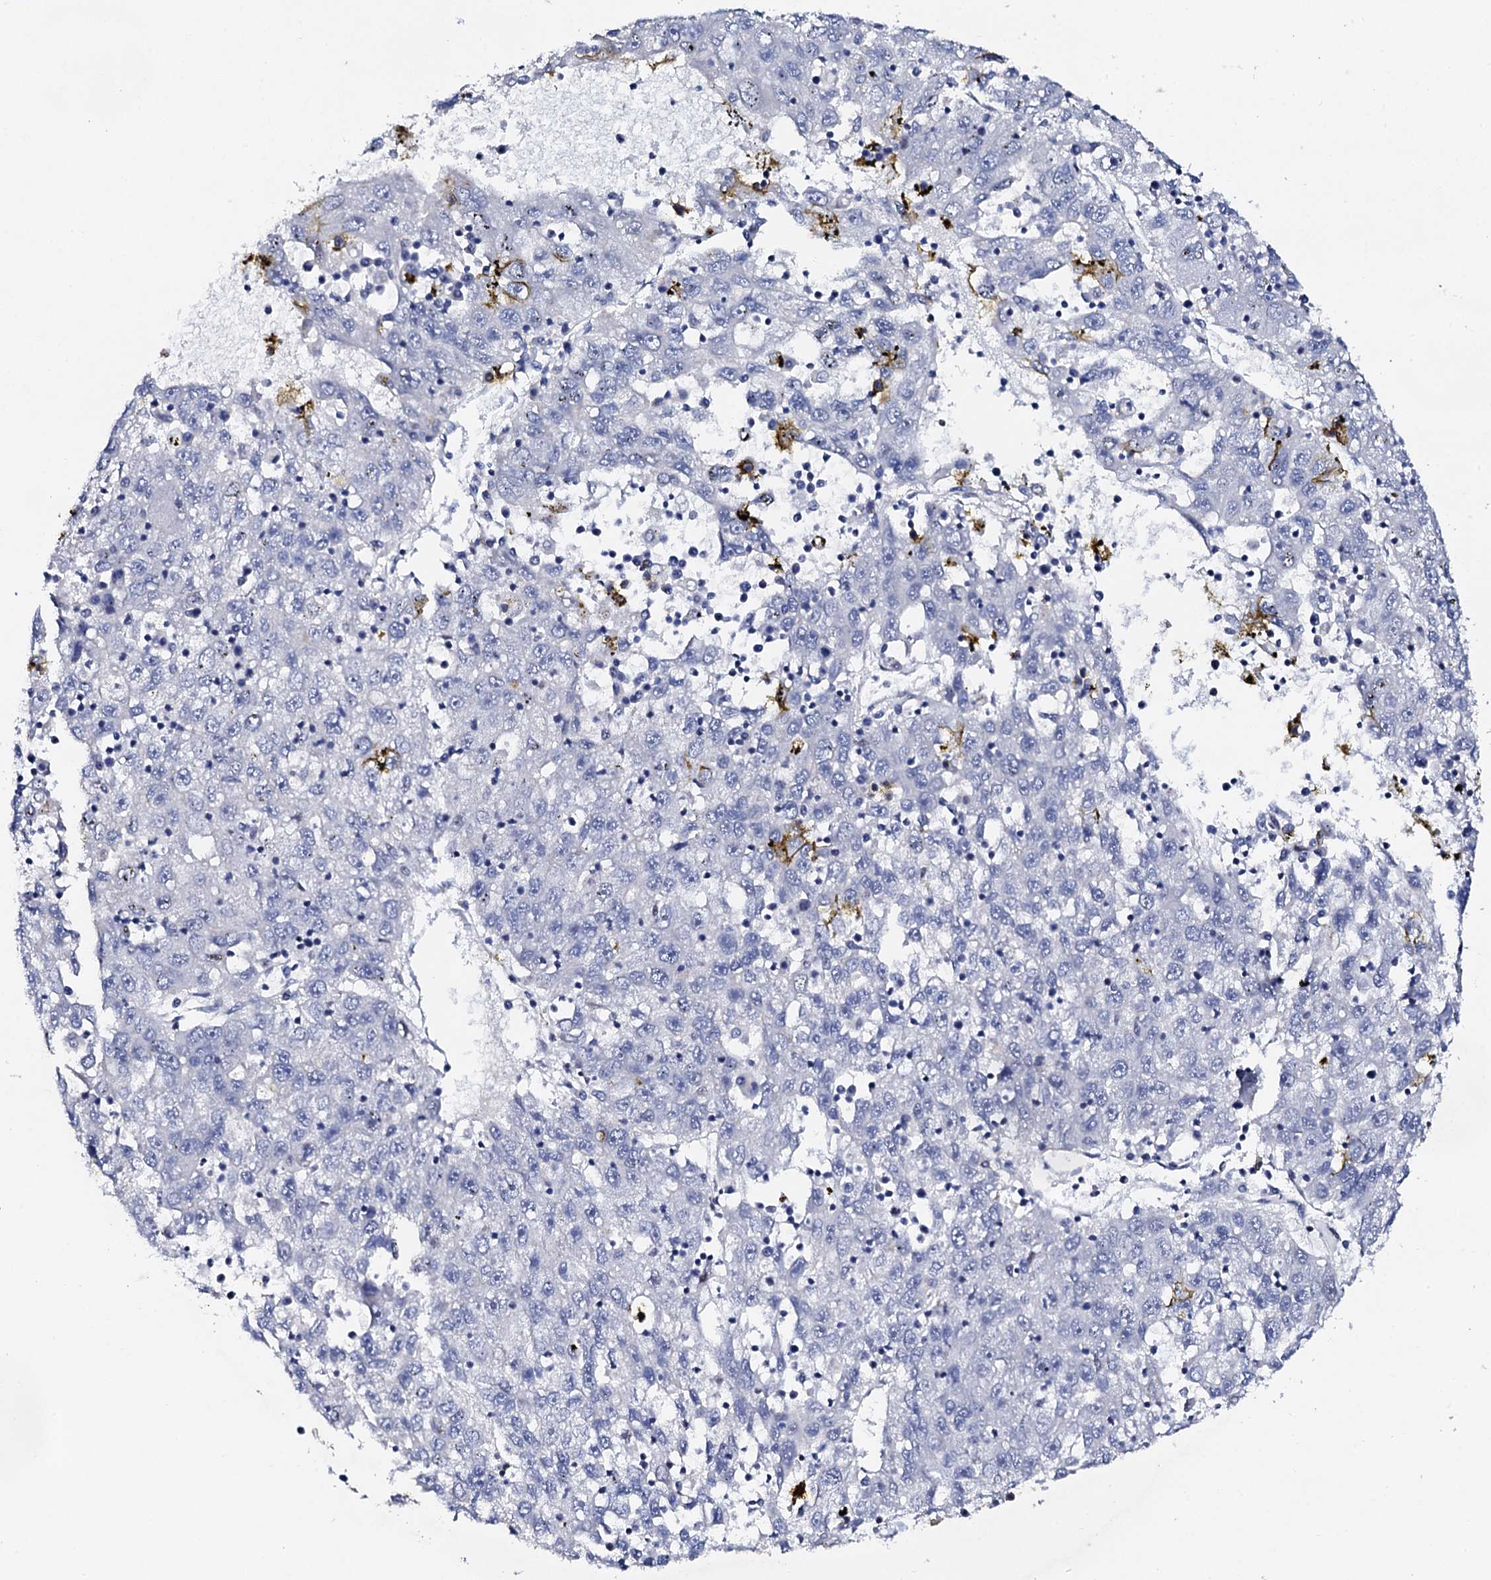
{"staining": {"intensity": "negative", "quantity": "none", "location": "none"}, "tissue": "liver cancer", "cell_type": "Tumor cells", "image_type": "cancer", "snomed": [{"axis": "morphology", "description": "Carcinoma, Hepatocellular, NOS"}, {"axis": "topography", "description": "Liver"}], "caption": "IHC image of neoplastic tissue: human liver cancer stained with DAB reveals no significant protein positivity in tumor cells.", "gene": "TRDN", "patient": {"sex": "male", "age": 49}}